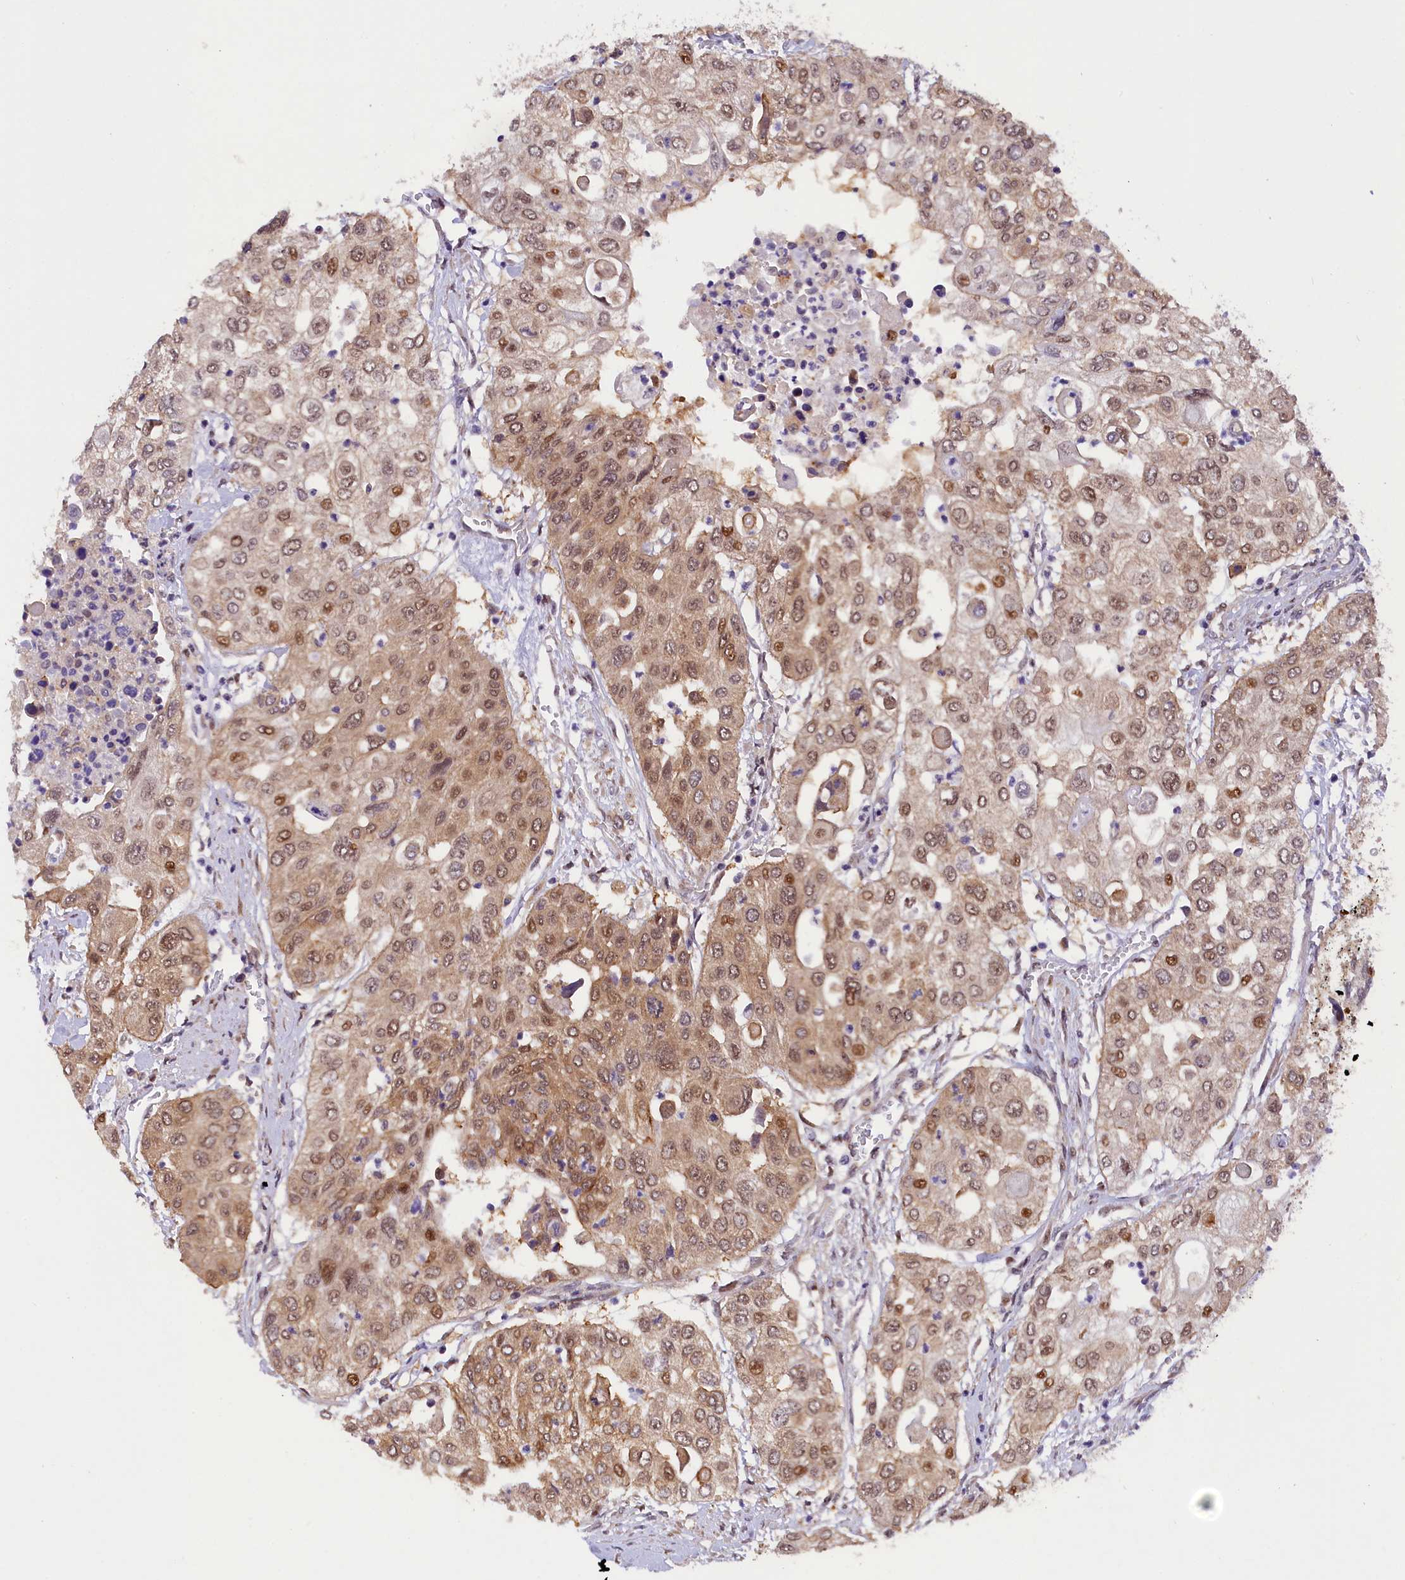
{"staining": {"intensity": "moderate", "quantity": ">75%", "location": "cytoplasmic/membranous,nuclear"}, "tissue": "urothelial cancer", "cell_type": "Tumor cells", "image_type": "cancer", "snomed": [{"axis": "morphology", "description": "Urothelial carcinoma, High grade"}, {"axis": "topography", "description": "Urinary bladder"}], "caption": "Urothelial cancer was stained to show a protein in brown. There is medium levels of moderate cytoplasmic/membranous and nuclear staining in about >75% of tumor cells. (DAB (3,3'-diaminobenzidine) IHC, brown staining for protein, blue staining for nuclei).", "gene": "SAMD4A", "patient": {"sex": "female", "age": 79}}